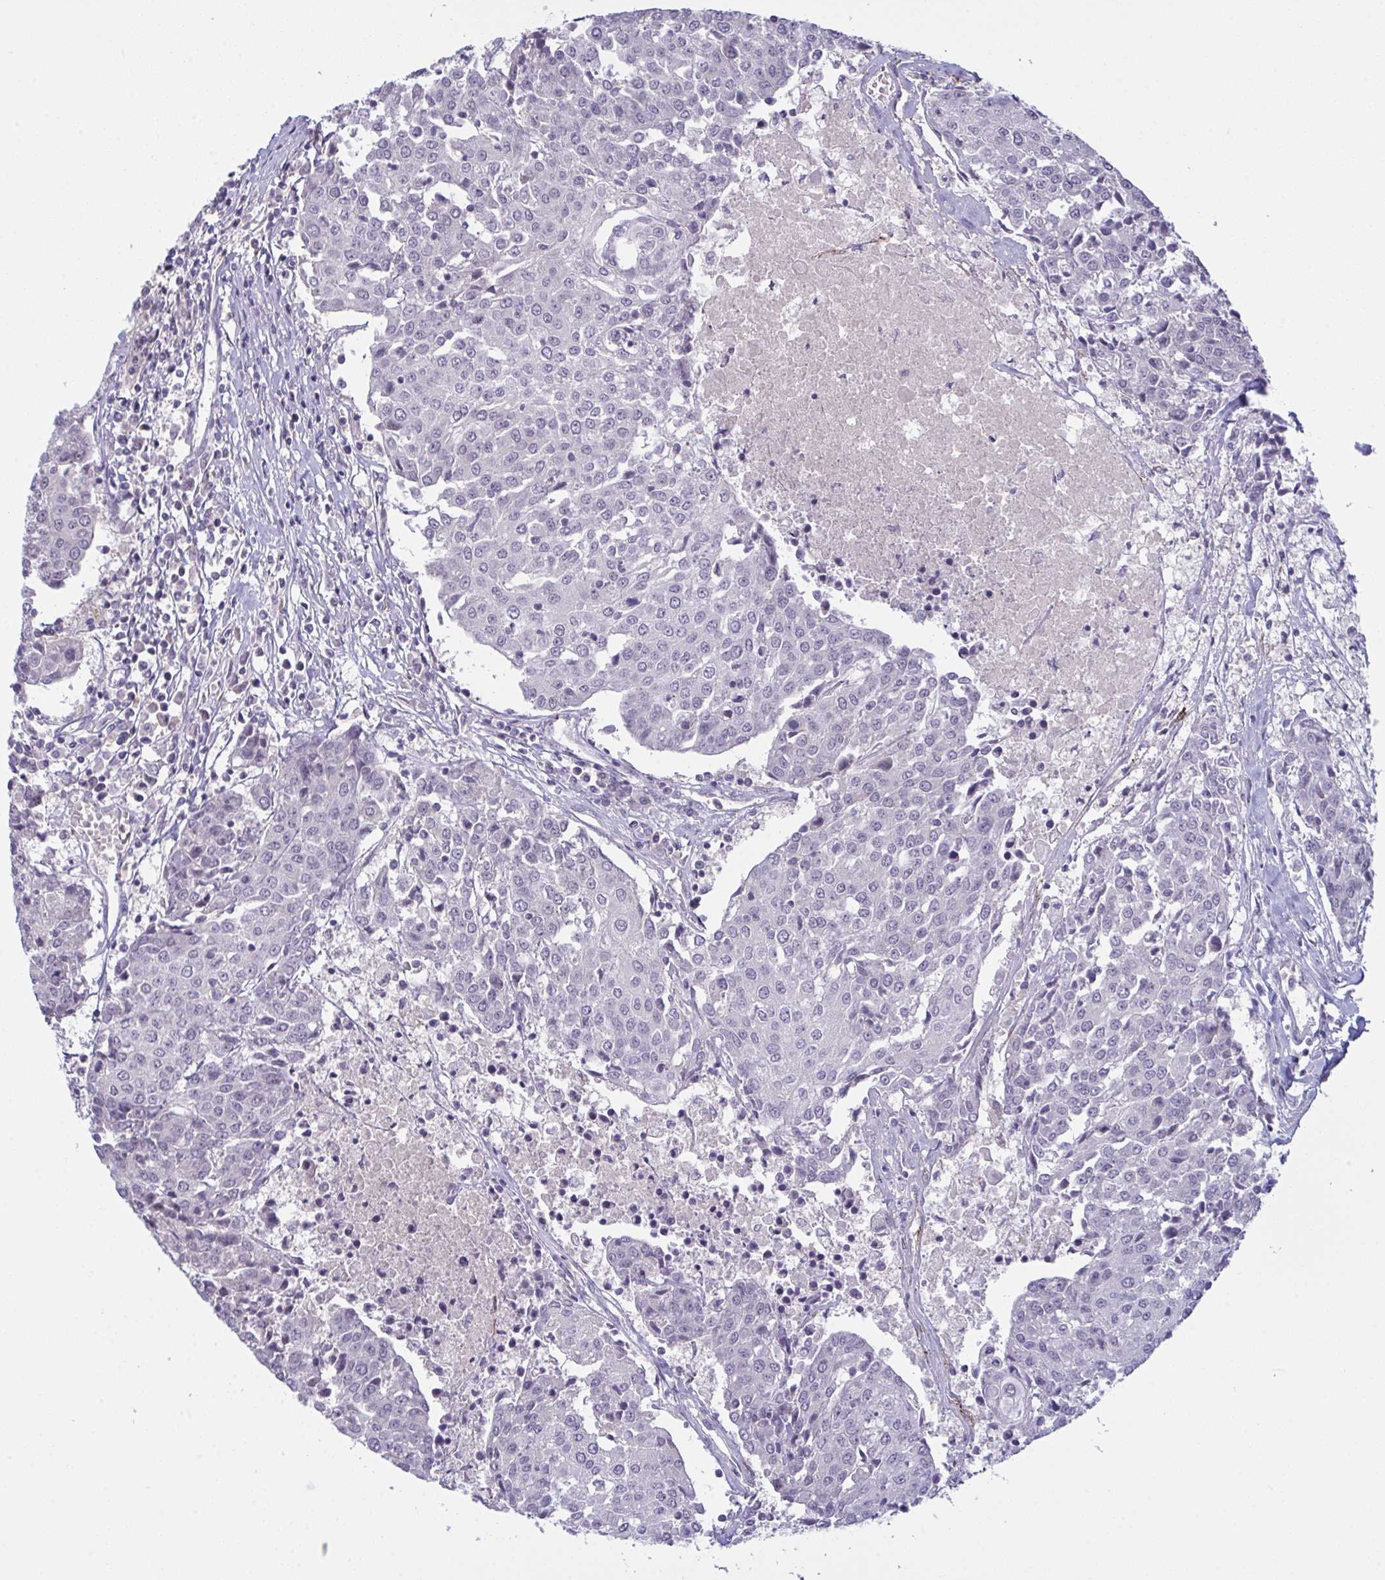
{"staining": {"intensity": "negative", "quantity": "none", "location": "none"}, "tissue": "urothelial cancer", "cell_type": "Tumor cells", "image_type": "cancer", "snomed": [{"axis": "morphology", "description": "Urothelial carcinoma, High grade"}, {"axis": "topography", "description": "Urinary bladder"}], "caption": "This is an IHC histopathology image of human high-grade urothelial carcinoma. There is no staining in tumor cells.", "gene": "ZNF784", "patient": {"sex": "female", "age": 85}}